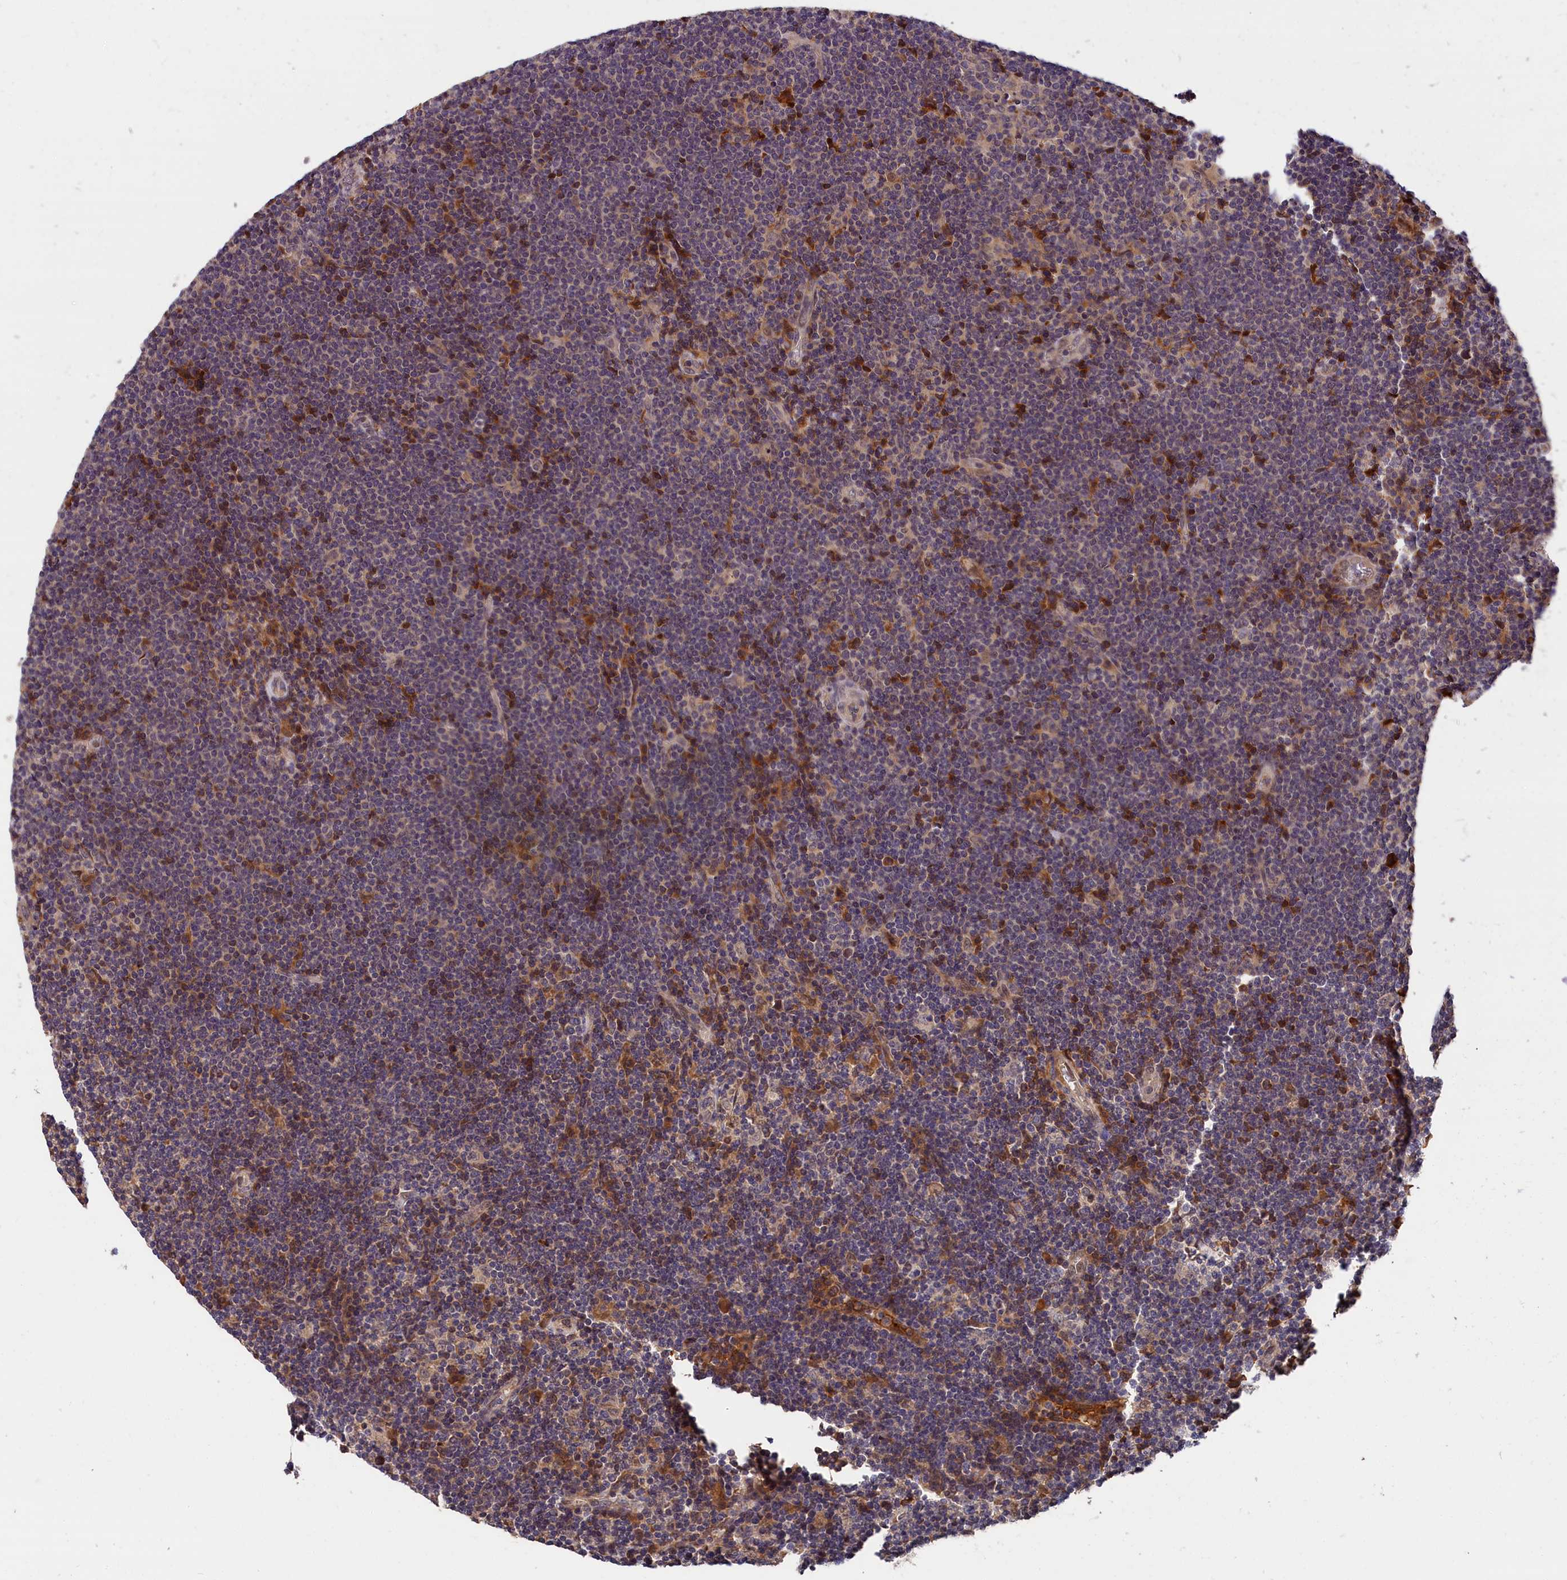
{"staining": {"intensity": "weak", "quantity": "25%-75%", "location": "cytoplasmic/membranous,nuclear"}, "tissue": "lymphoma", "cell_type": "Tumor cells", "image_type": "cancer", "snomed": [{"axis": "morphology", "description": "Hodgkin's disease, NOS"}, {"axis": "topography", "description": "Lymph node"}], "caption": "Lymphoma stained with a brown dye demonstrates weak cytoplasmic/membranous and nuclear positive expression in about 25%-75% of tumor cells.", "gene": "ITIH1", "patient": {"sex": "female", "age": 57}}